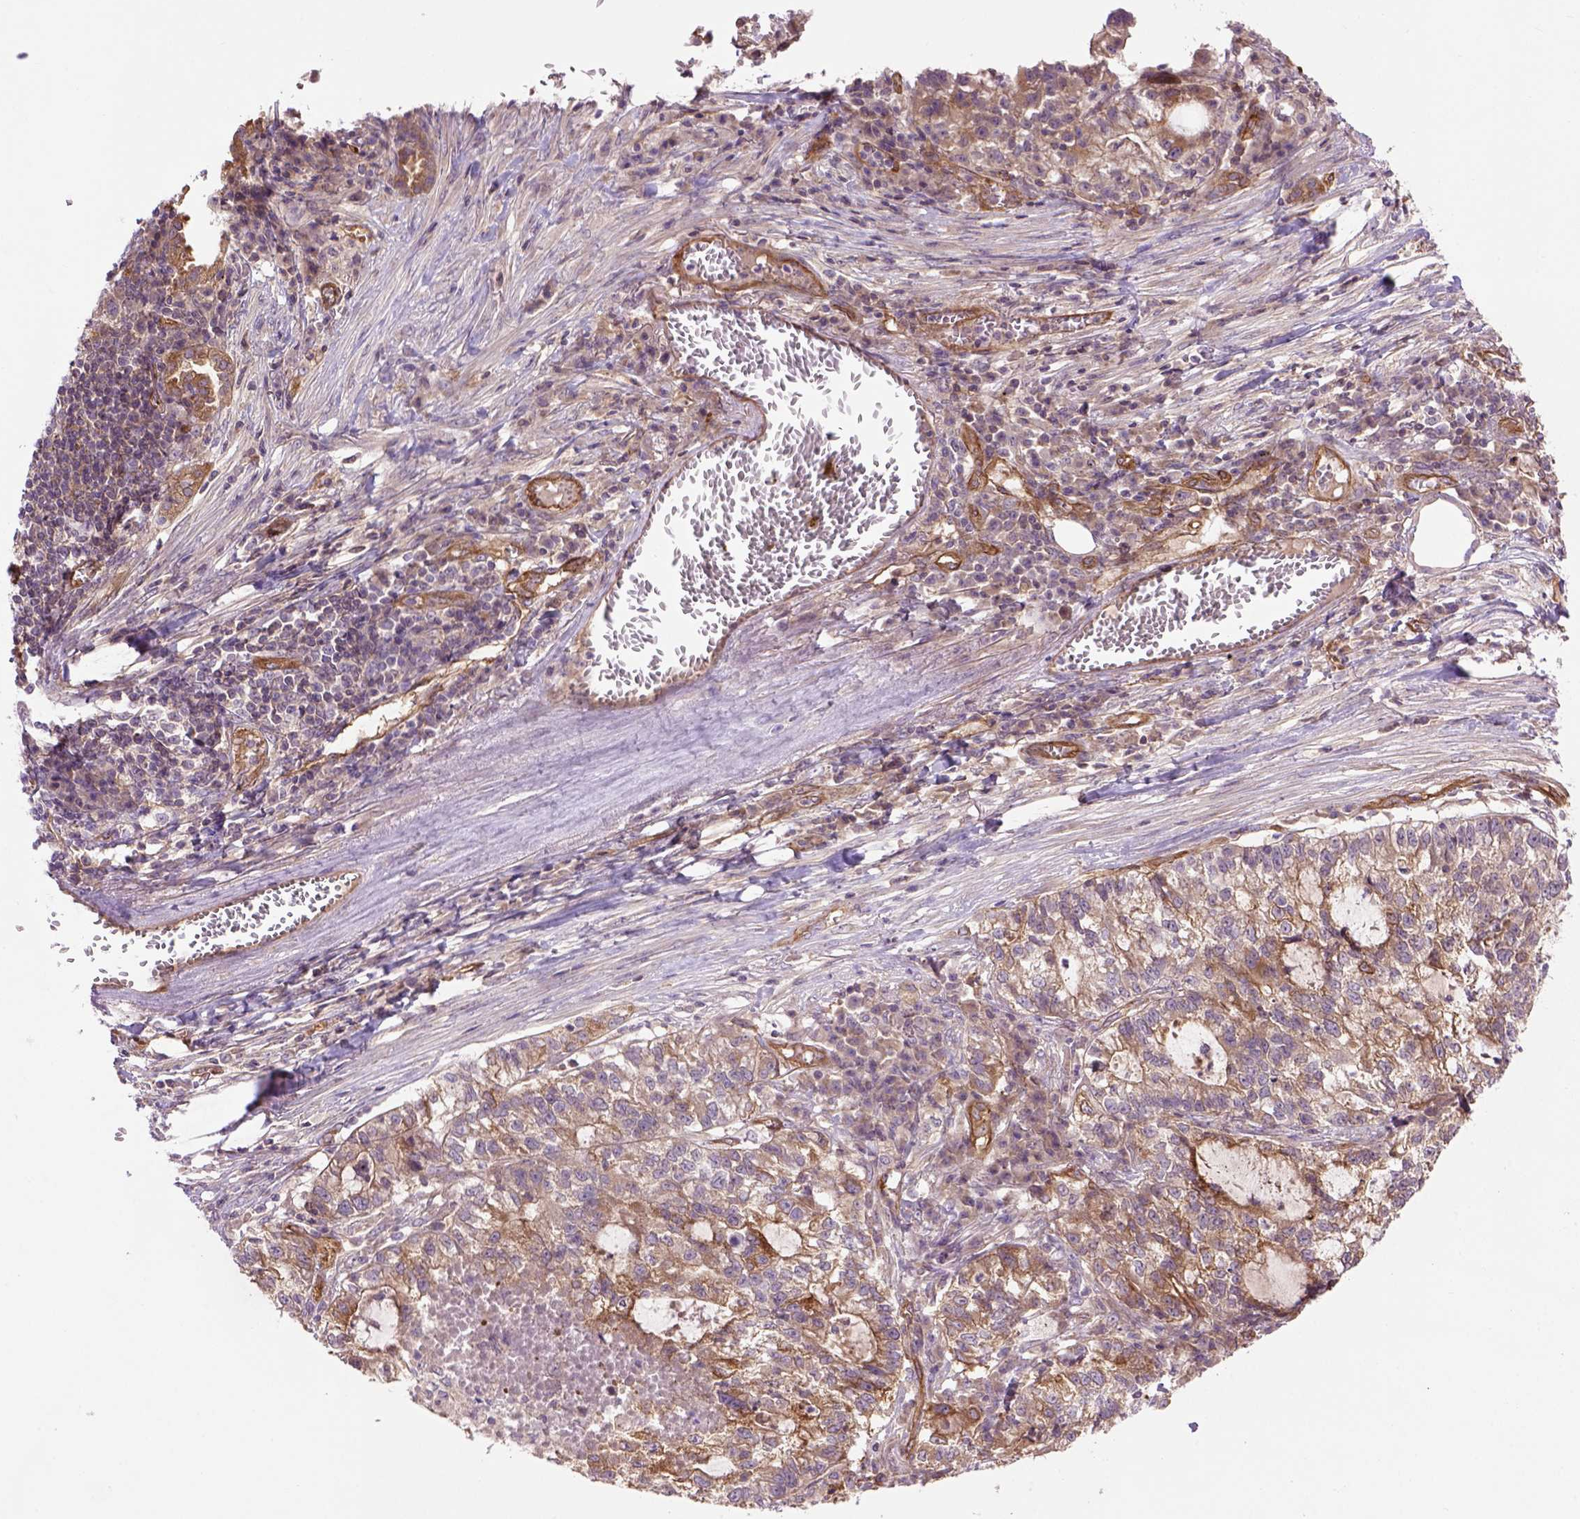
{"staining": {"intensity": "moderate", "quantity": ">75%", "location": "cytoplasmic/membranous"}, "tissue": "lung cancer", "cell_type": "Tumor cells", "image_type": "cancer", "snomed": [{"axis": "morphology", "description": "Adenocarcinoma, NOS"}, {"axis": "topography", "description": "Lung"}], "caption": "The immunohistochemical stain highlights moderate cytoplasmic/membranous expression in tumor cells of lung cancer (adenocarcinoma) tissue.", "gene": "CASKIN2", "patient": {"sex": "male", "age": 57}}